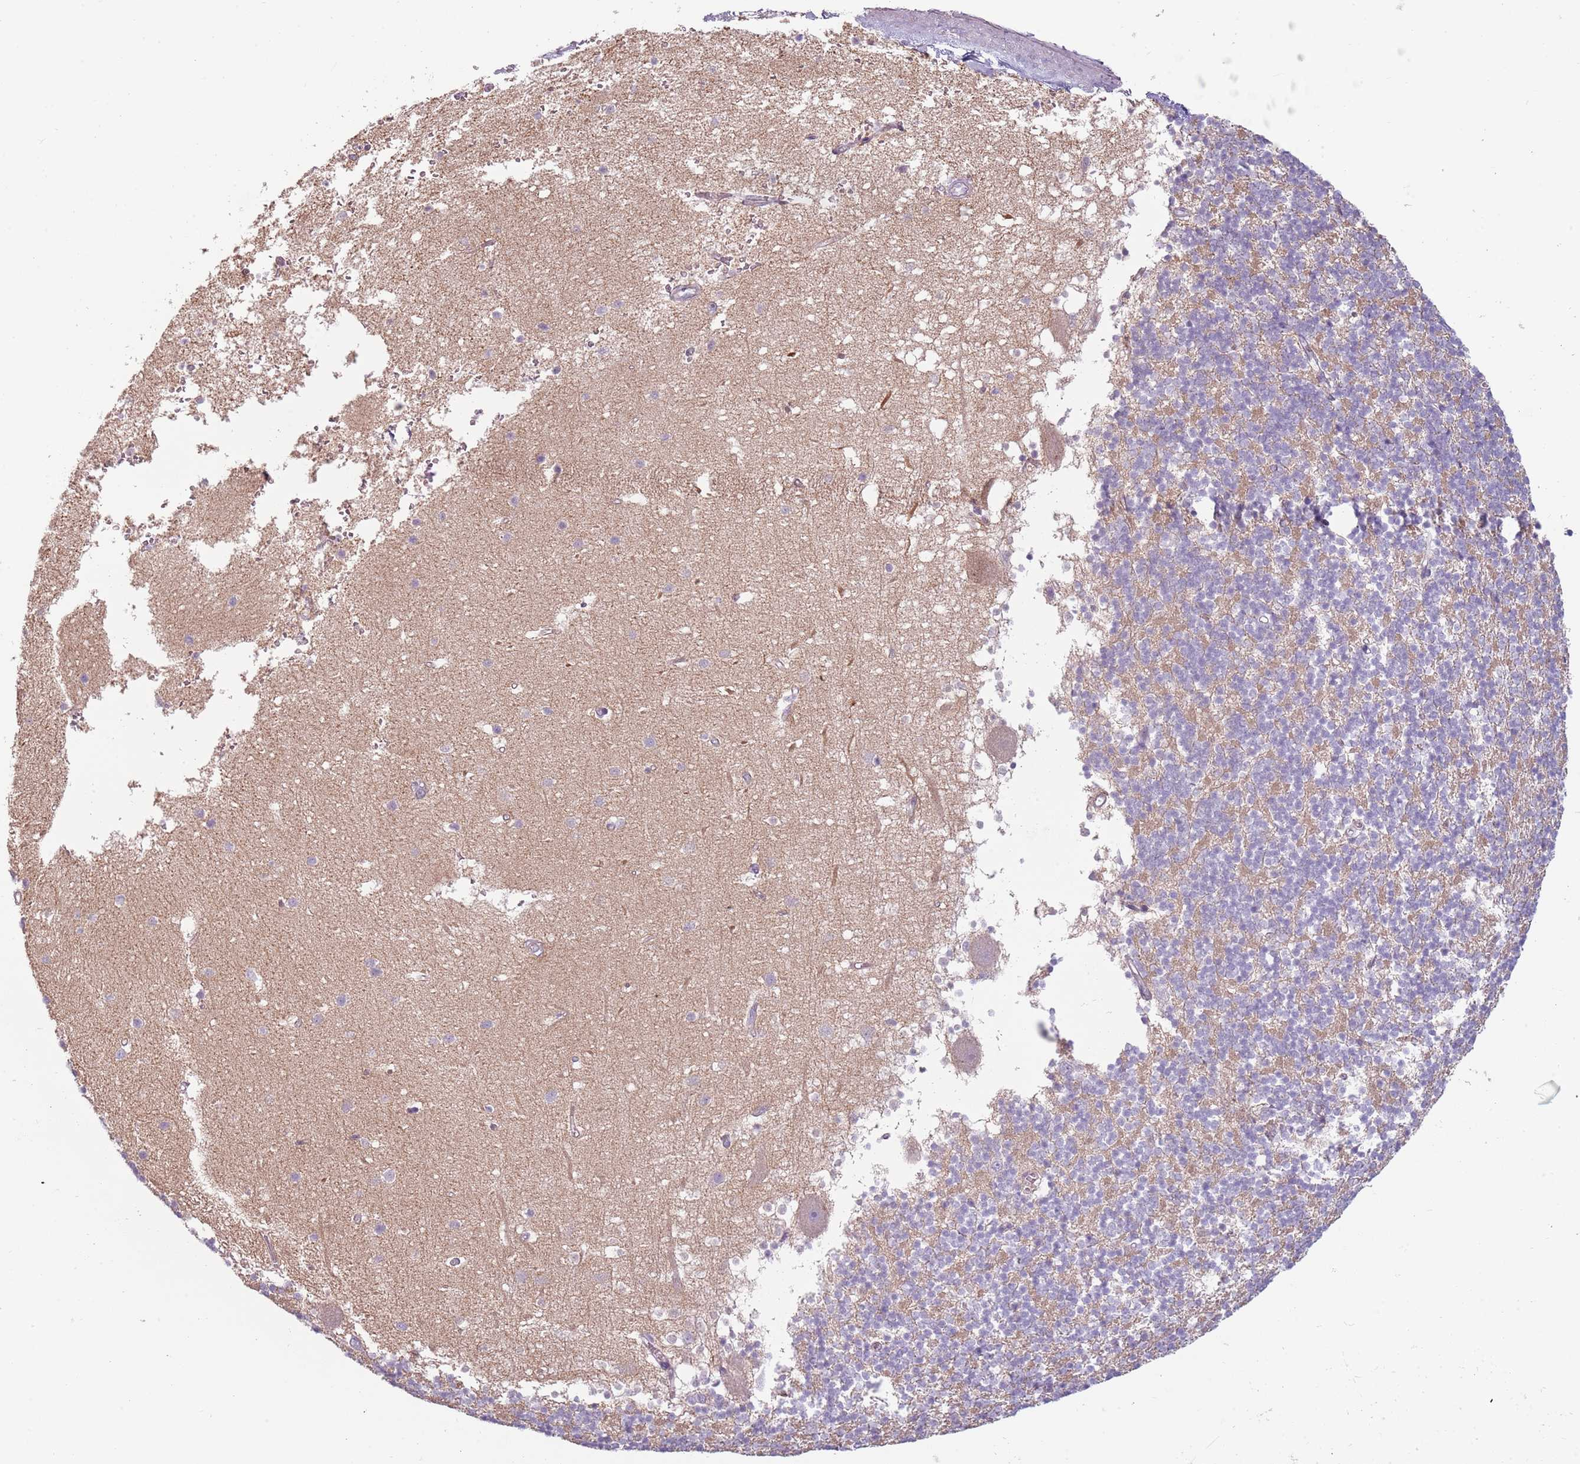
{"staining": {"intensity": "negative", "quantity": "none", "location": "none"}, "tissue": "cerebellum", "cell_type": "Cells in granular layer", "image_type": "normal", "snomed": [{"axis": "morphology", "description": "Normal tissue, NOS"}, {"axis": "topography", "description": "Cerebellum"}], "caption": "The IHC image has no significant staining in cells in granular layer of cerebellum. (DAB (3,3'-diaminobenzidine) immunohistochemistry, high magnification).", "gene": "RFX2", "patient": {"sex": "male", "age": 54}}